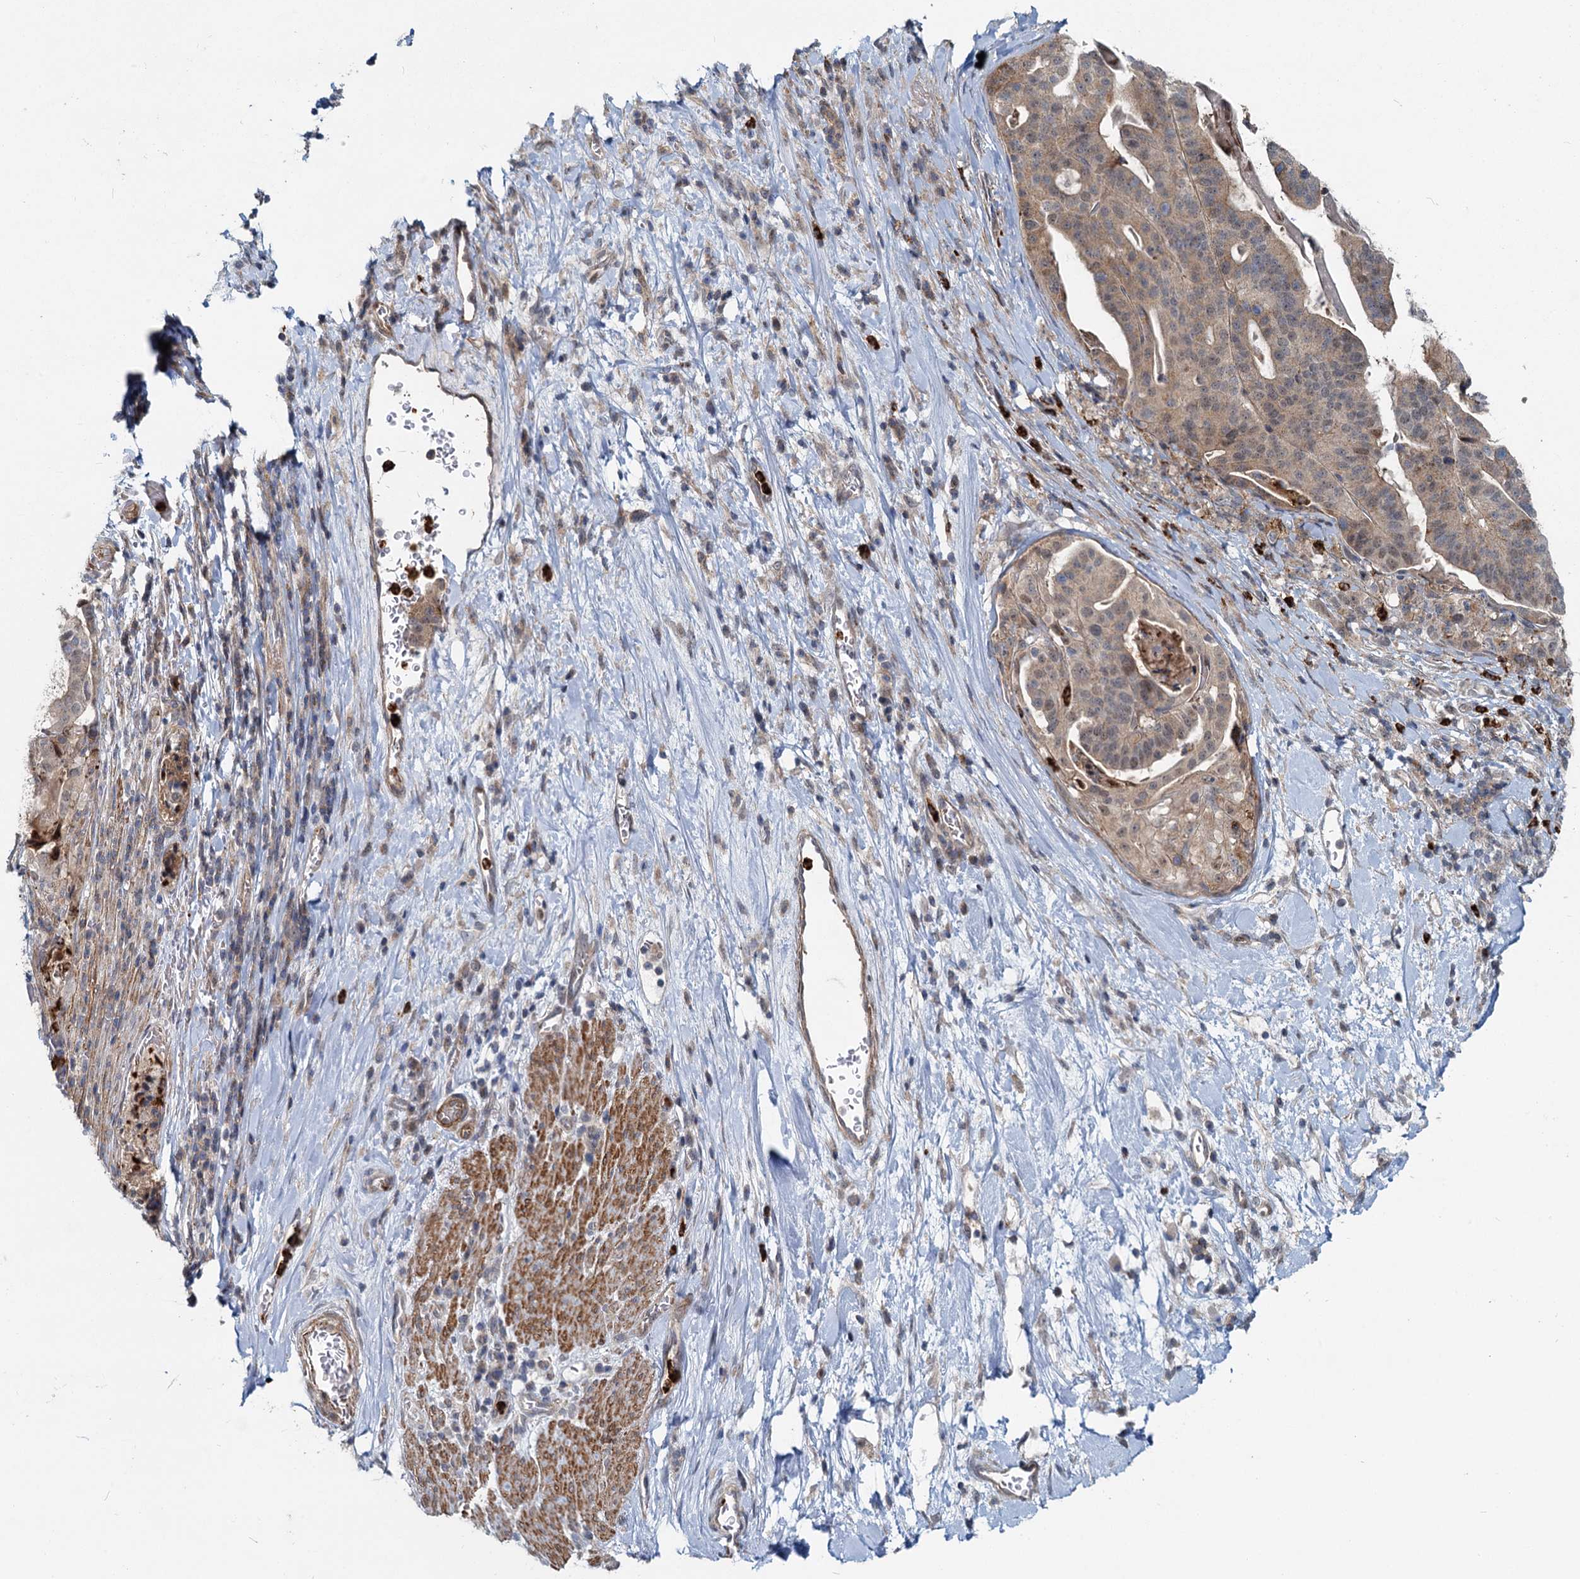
{"staining": {"intensity": "weak", "quantity": ">75%", "location": "cytoplasmic/membranous"}, "tissue": "stomach cancer", "cell_type": "Tumor cells", "image_type": "cancer", "snomed": [{"axis": "morphology", "description": "Adenocarcinoma, NOS"}, {"axis": "topography", "description": "Stomach"}], "caption": "Immunohistochemical staining of human stomach adenocarcinoma reveals low levels of weak cytoplasmic/membranous staining in approximately >75% of tumor cells. (IHC, brightfield microscopy, high magnification).", "gene": "ADCY2", "patient": {"sex": "male", "age": 48}}